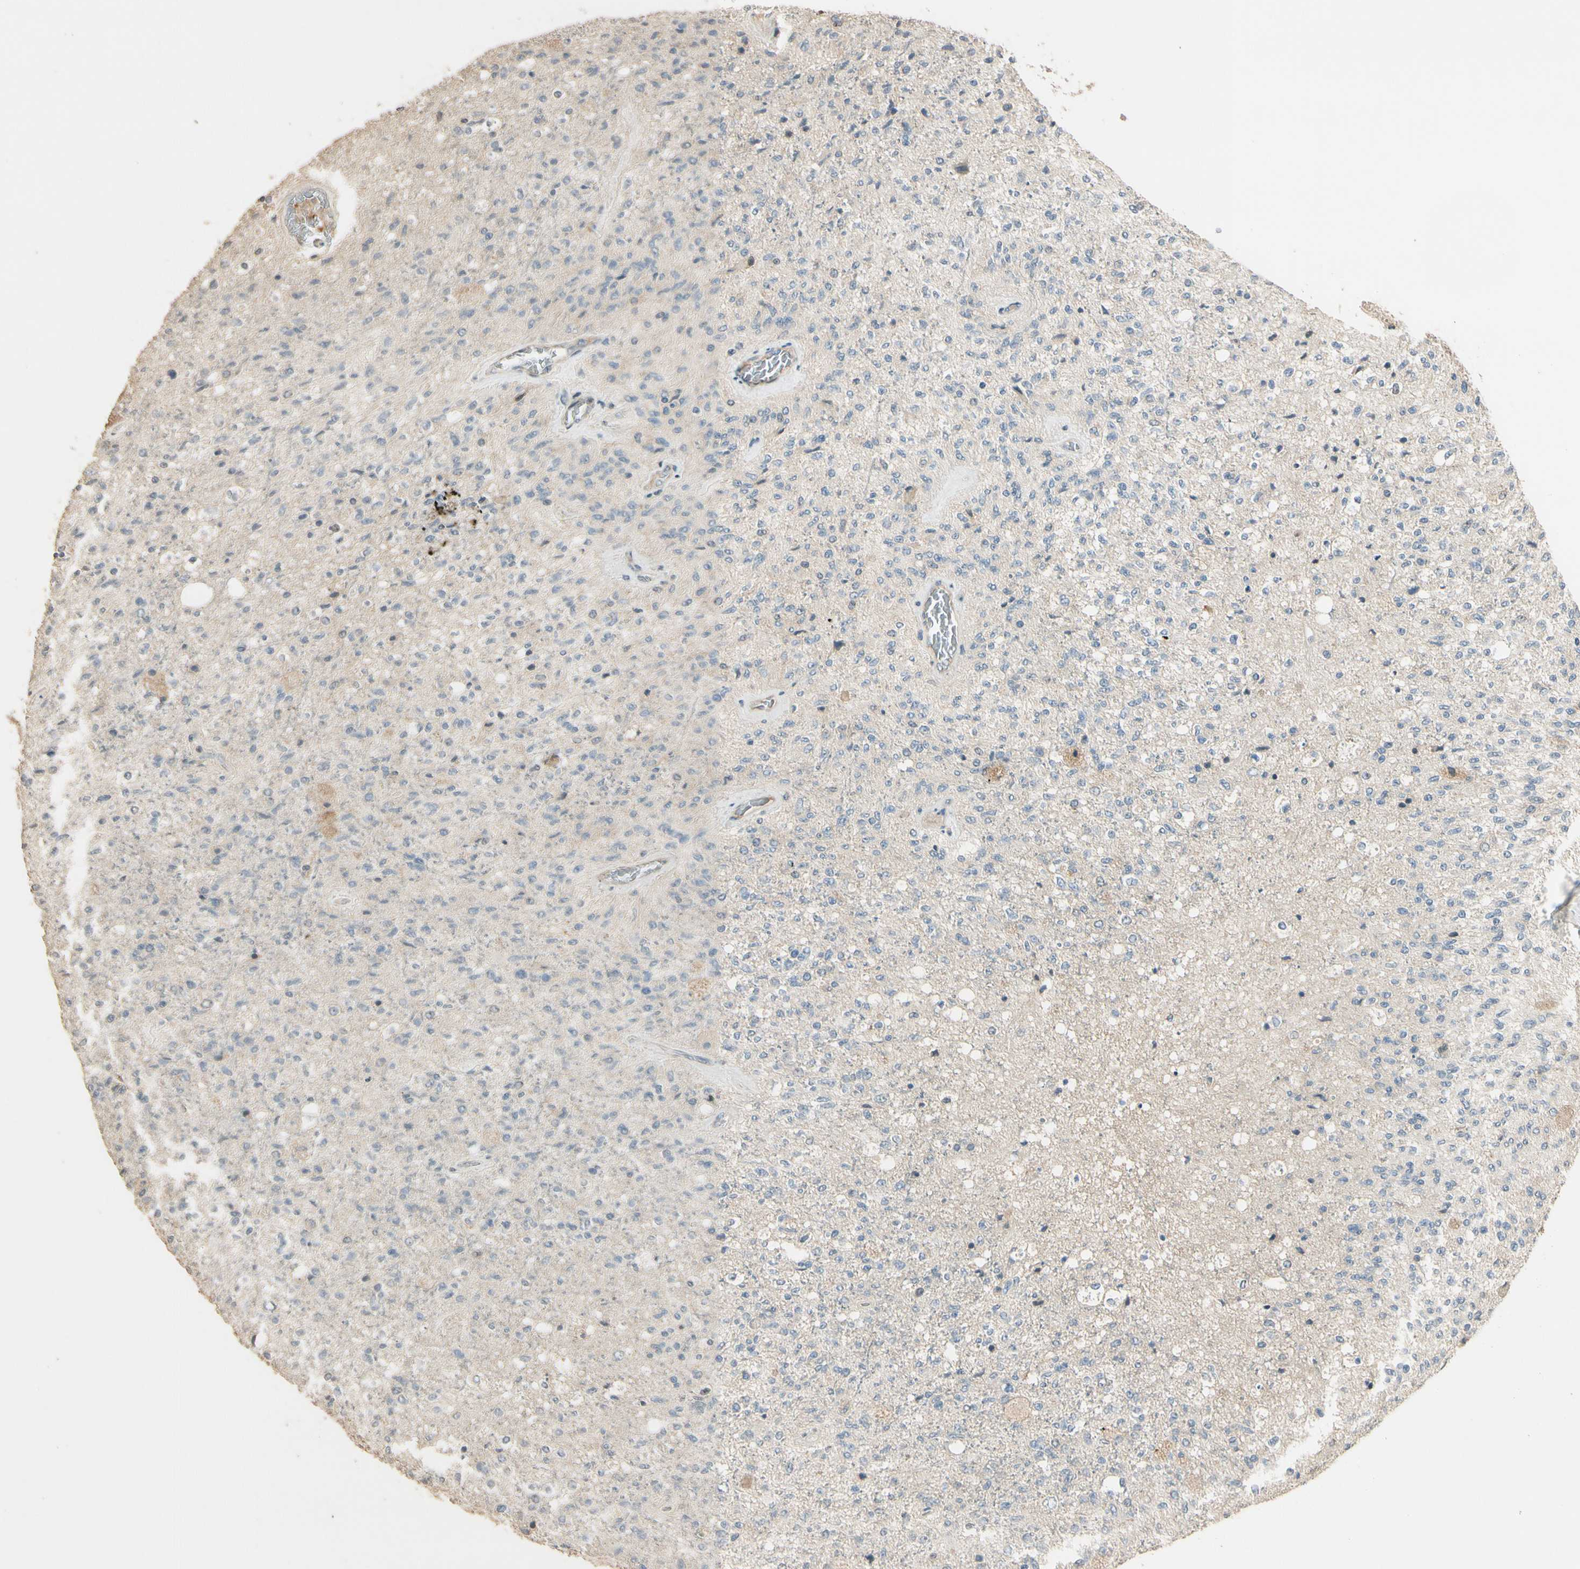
{"staining": {"intensity": "negative", "quantity": "none", "location": "none"}, "tissue": "glioma", "cell_type": "Tumor cells", "image_type": "cancer", "snomed": [{"axis": "morphology", "description": "Normal tissue, NOS"}, {"axis": "morphology", "description": "Glioma, malignant, High grade"}, {"axis": "topography", "description": "Cerebral cortex"}], "caption": "Tumor cells are negative for protein expression in human glioma.", "gene": "NFYA", "patient": {"sex": "male", "age": 77}}